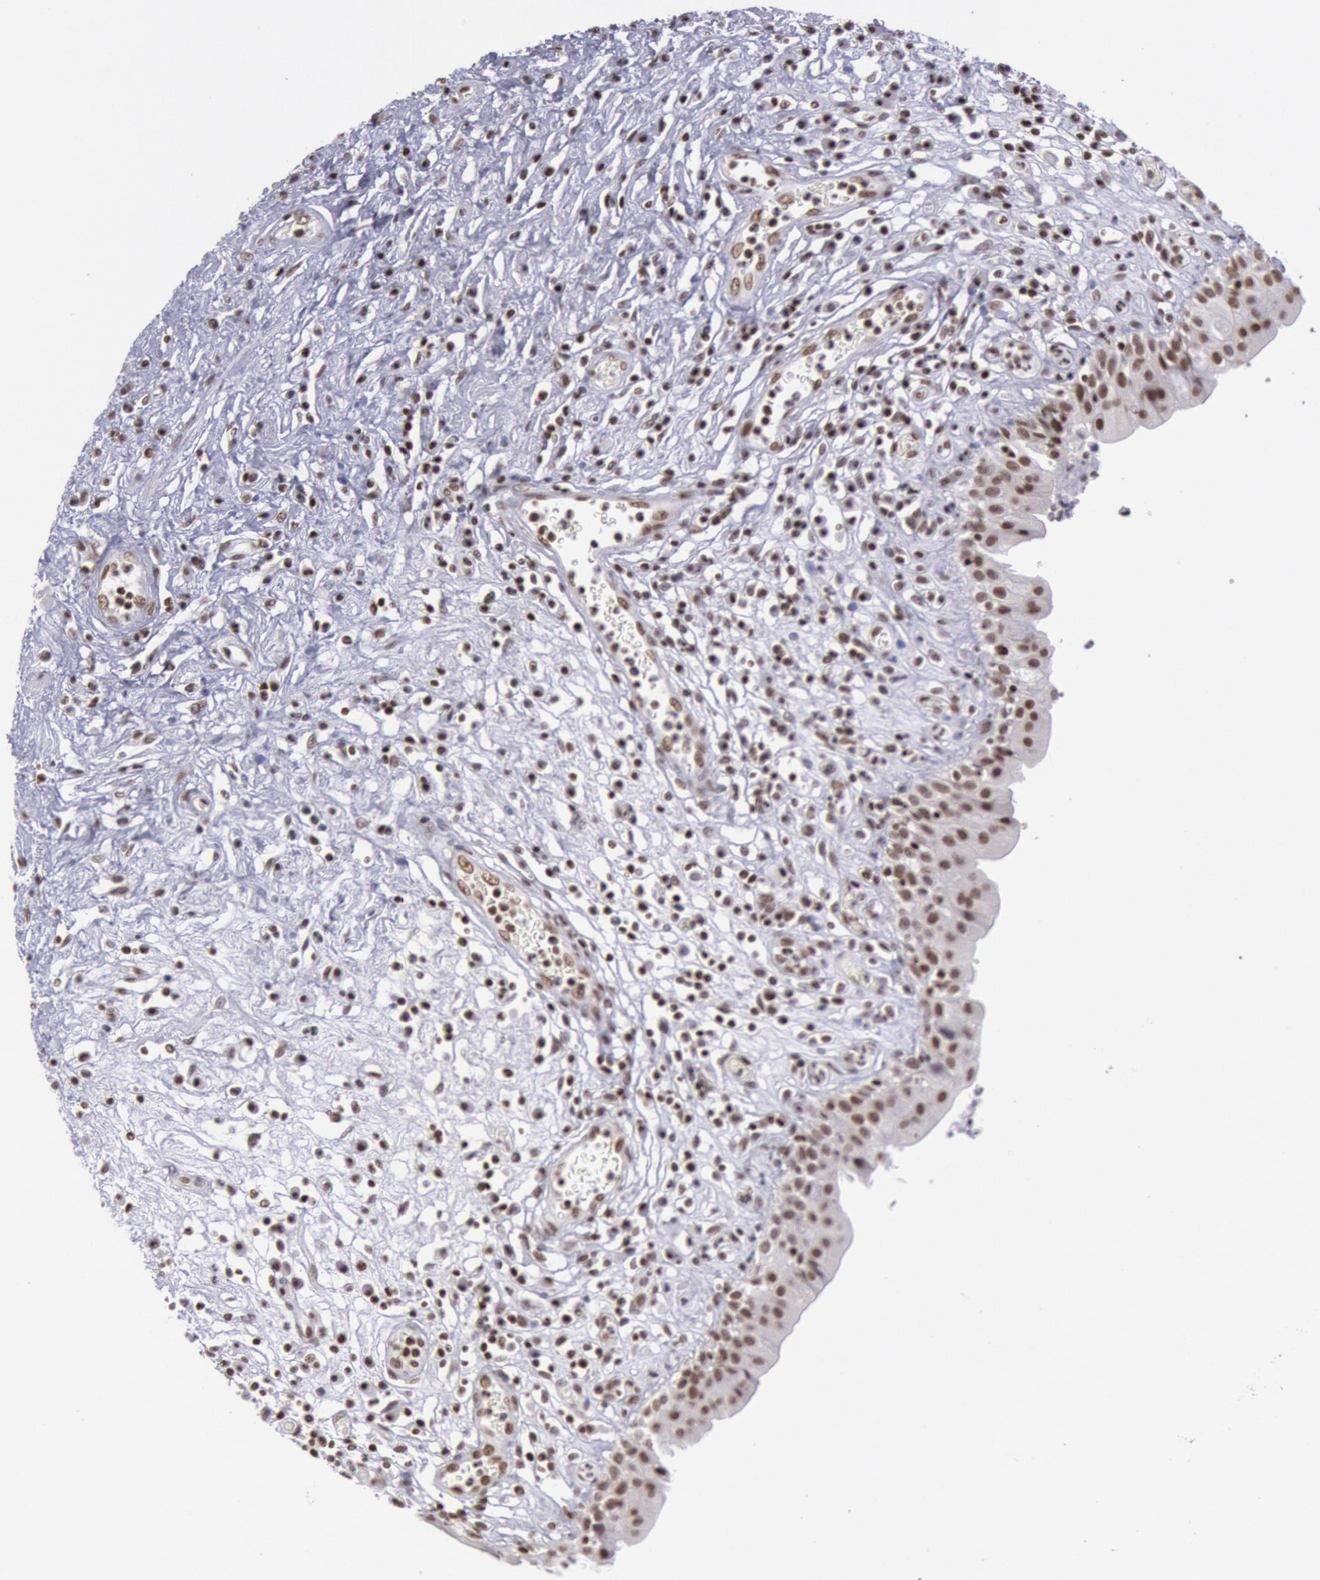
{"staining": {"intensity": "moderate", "quantity": ">75%", "location": "nuclear"}, "tissue": "urinary bladder", "cell_type": "Urothelial cells", "image_type": "normal", "snomed": [{"axis": "morphology", "description": "Normal tissue, NOS"}, {"axis": "topography", "description": "Urinary bladder"}], "caption": "Immunohistochemistry photomicrograph of normal urinary bladder: human urinary bladder stained using immunohistochemistry (IHC) shows medium levels of moderate protein expression localized specifically in the nuclear of urothelial cells, appearing as a nuclear brown color.", "gene": "NKAP", "patient": {"sex": "female", "age": 85}}